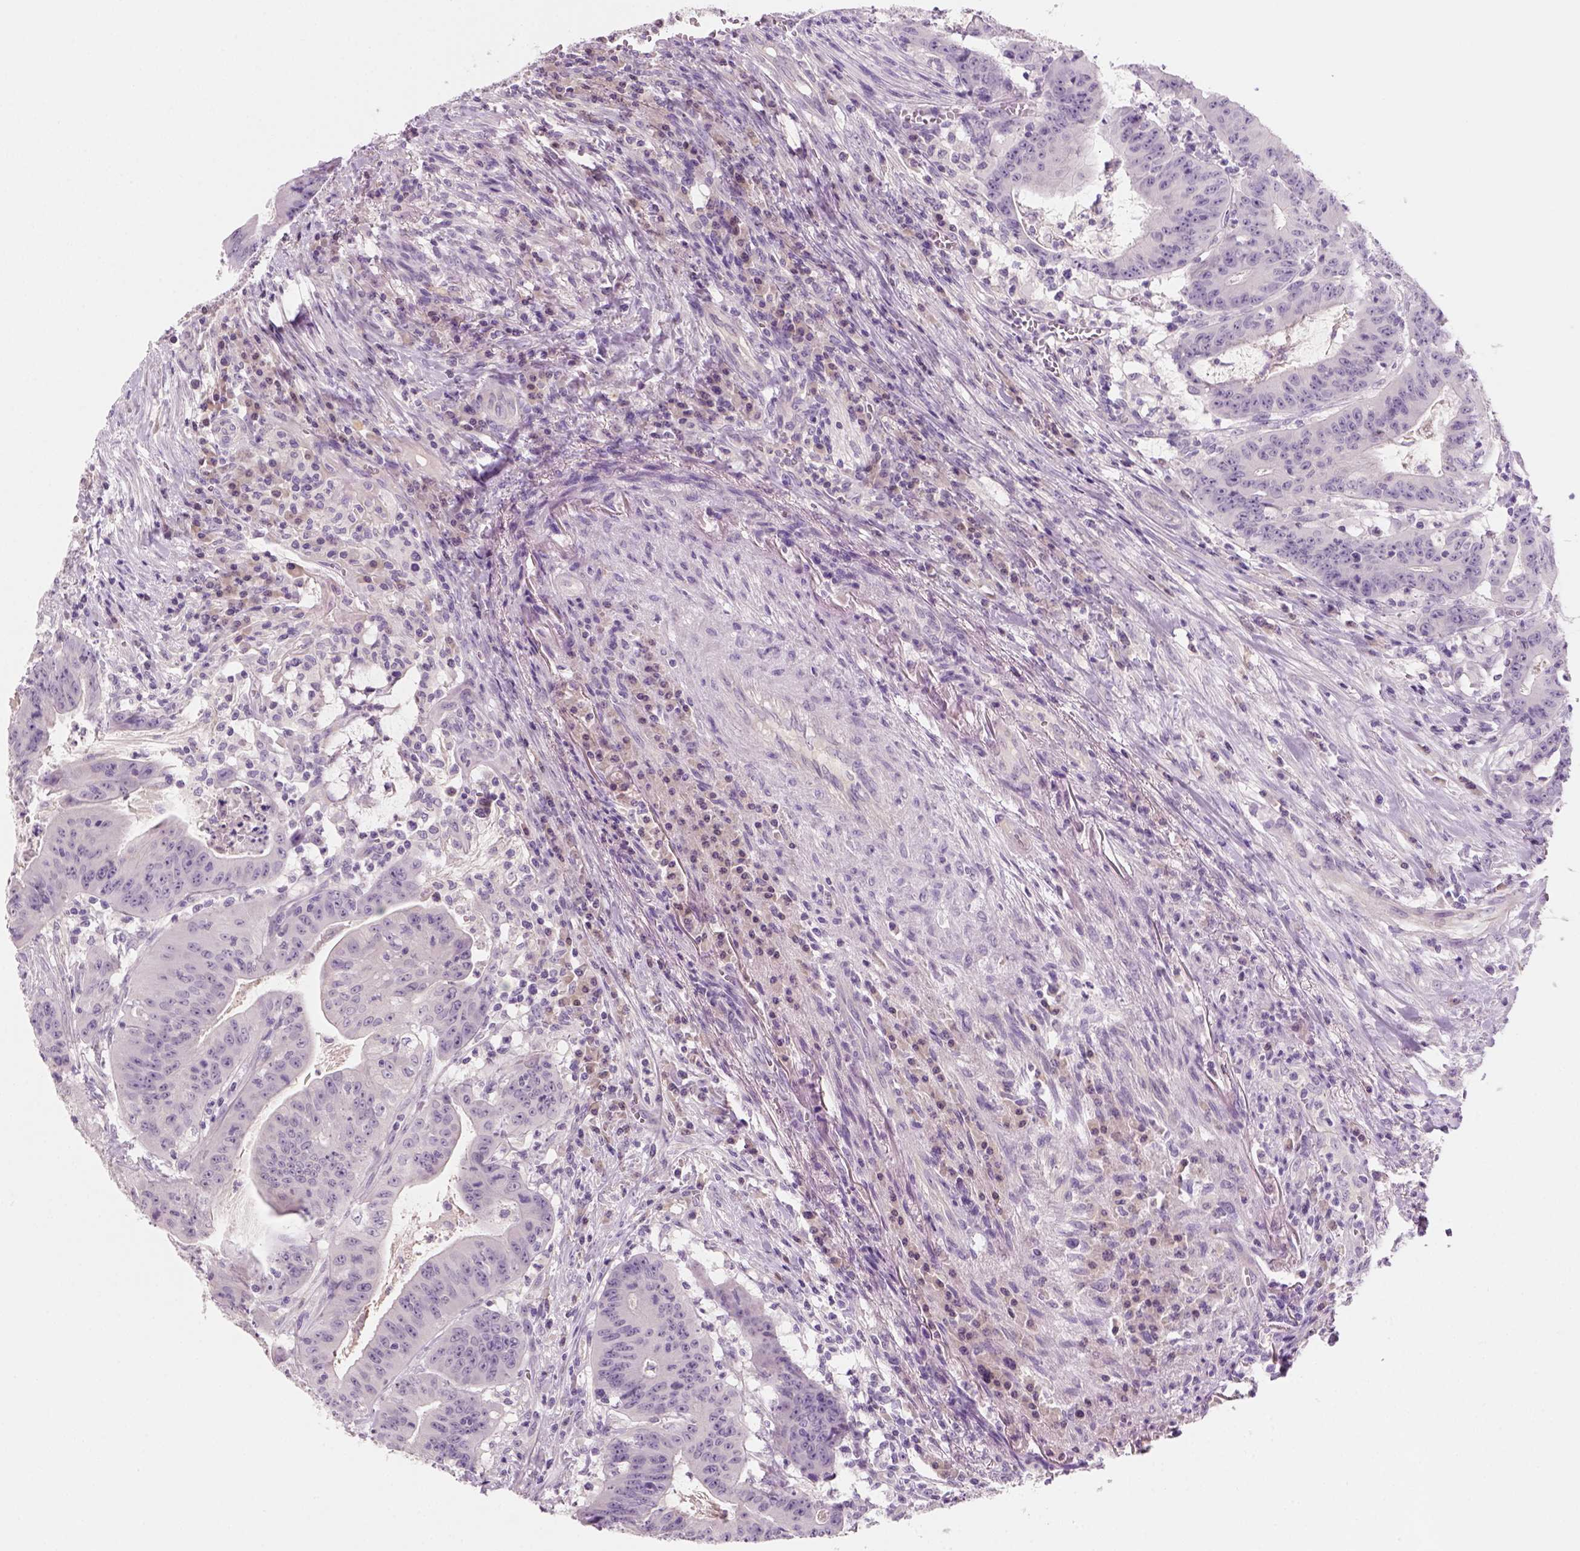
{"staining": {"intensity": "negative", "quantity": "none", "location": "none"}, "tissue": "colorectal cancer", "cell_type": "Tumor cells", "image_type": "cancer", "snomed": [{"axis": "morphology", "description": "Adenocarcinoma, NOS"}, {"axis": "topography", "description": "Colon"}], "caption": "Immunohistochemistry (IHC) histopathology image of neoplastic tissue: human adenocarcinoma (colorectal) stained with DAB shows no significant protein staining in tumor cells. Brightfield microscopy of IHC stained with DAB (brown) and hematoxylin (blue), captured at high magnification.", "gene": "KRT25", "patient": {"sex": "male", "age": 33}}